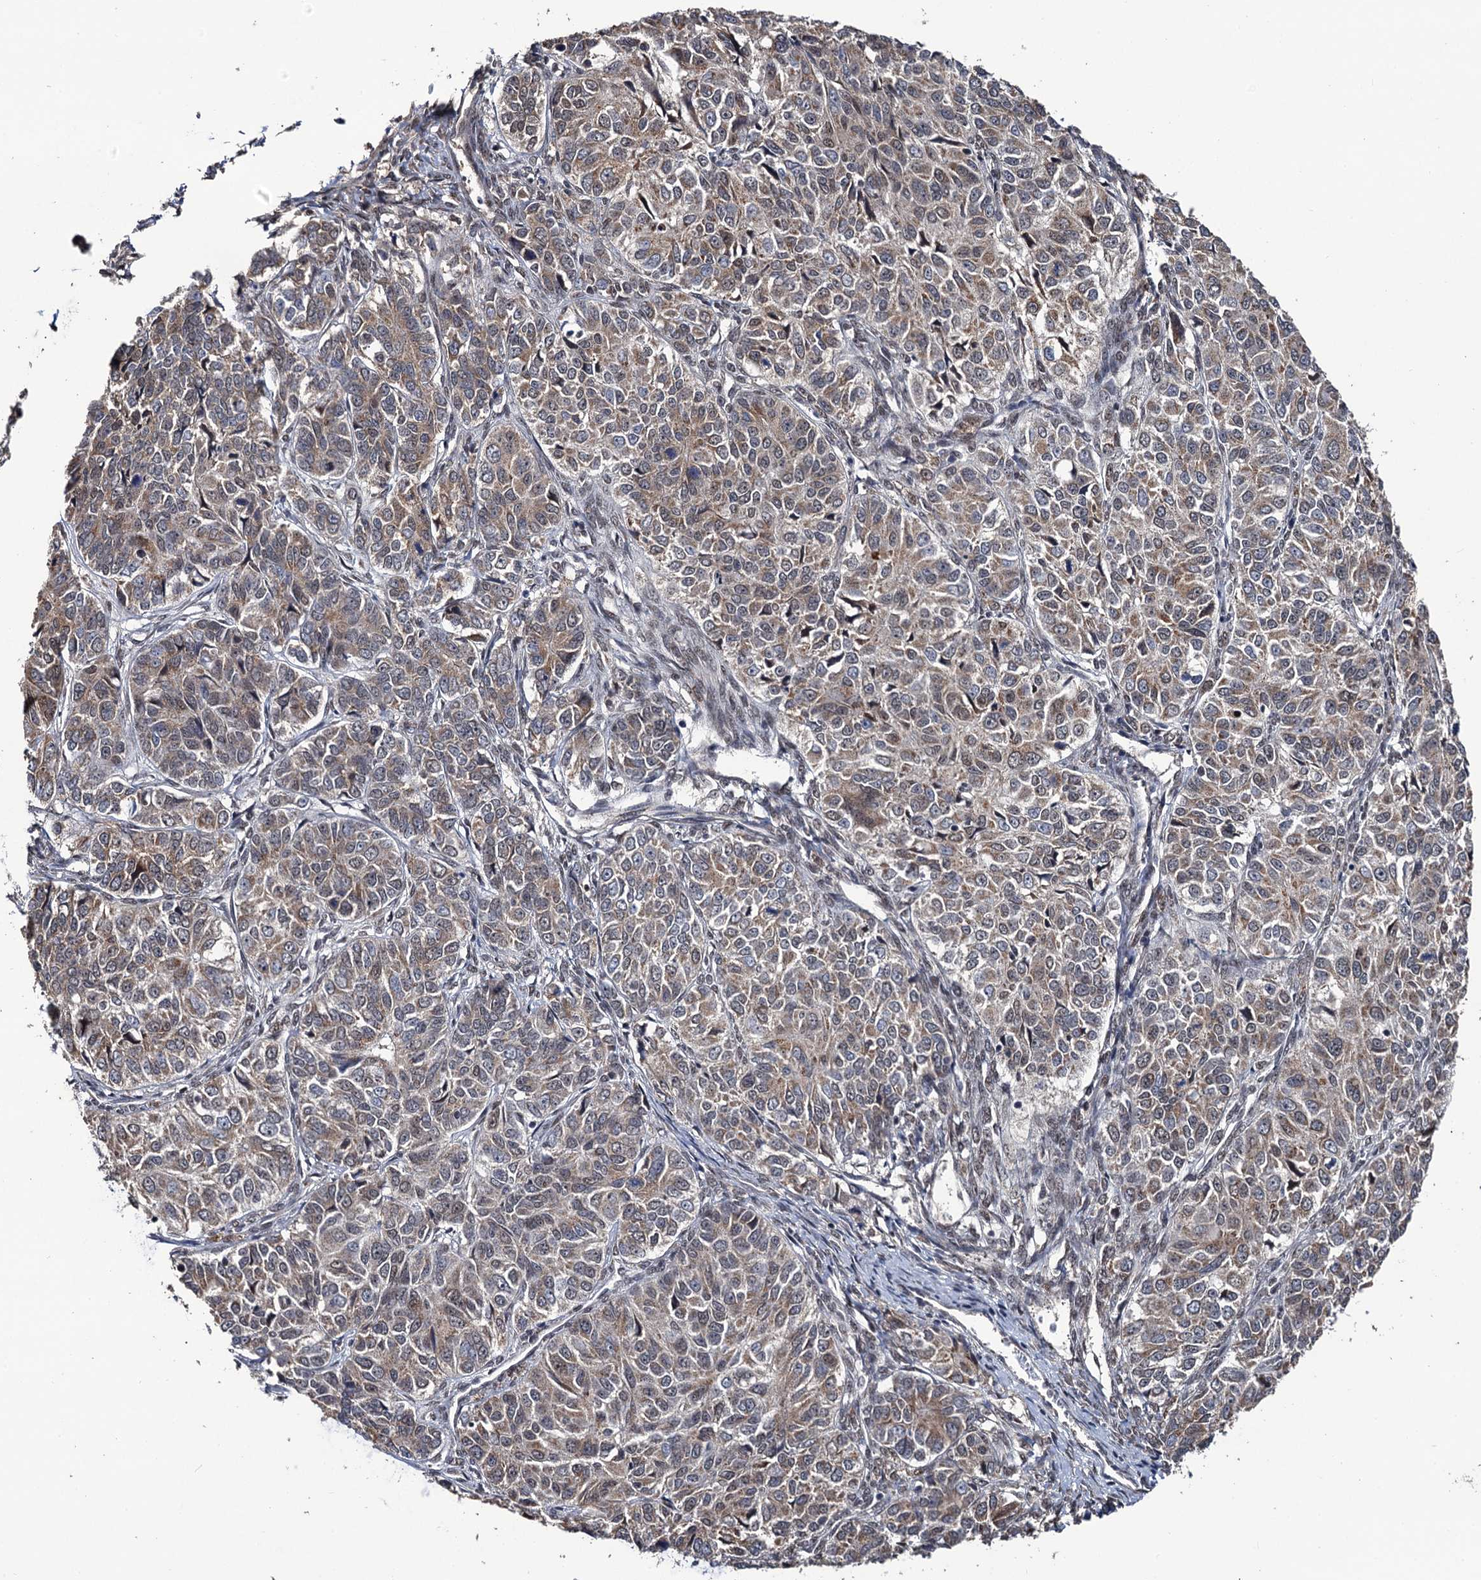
{"staining": {"intensity": "weak", "quantity": "25%-75%", "location": "cytoplasmic/membranous,nuclear"}, "tissue": "ovarian cancer", "cell_type": "Tumor cells", "image_type": "cancer", "snomed": [{"axis": "morphology", "description": "Carcinoma, endometroid"}, {"axis": "topography", "description": "Ovary"}], "caption": "Weak cytoplasmic/membranous and nuclear positivity for a protein is present in approximately 25%-75% of tumor cells of ovarian cancer (endometroid carcinoma) using IHC.", "gene": "LRRC63", "patient": {"sex": "female", "age": 51}}